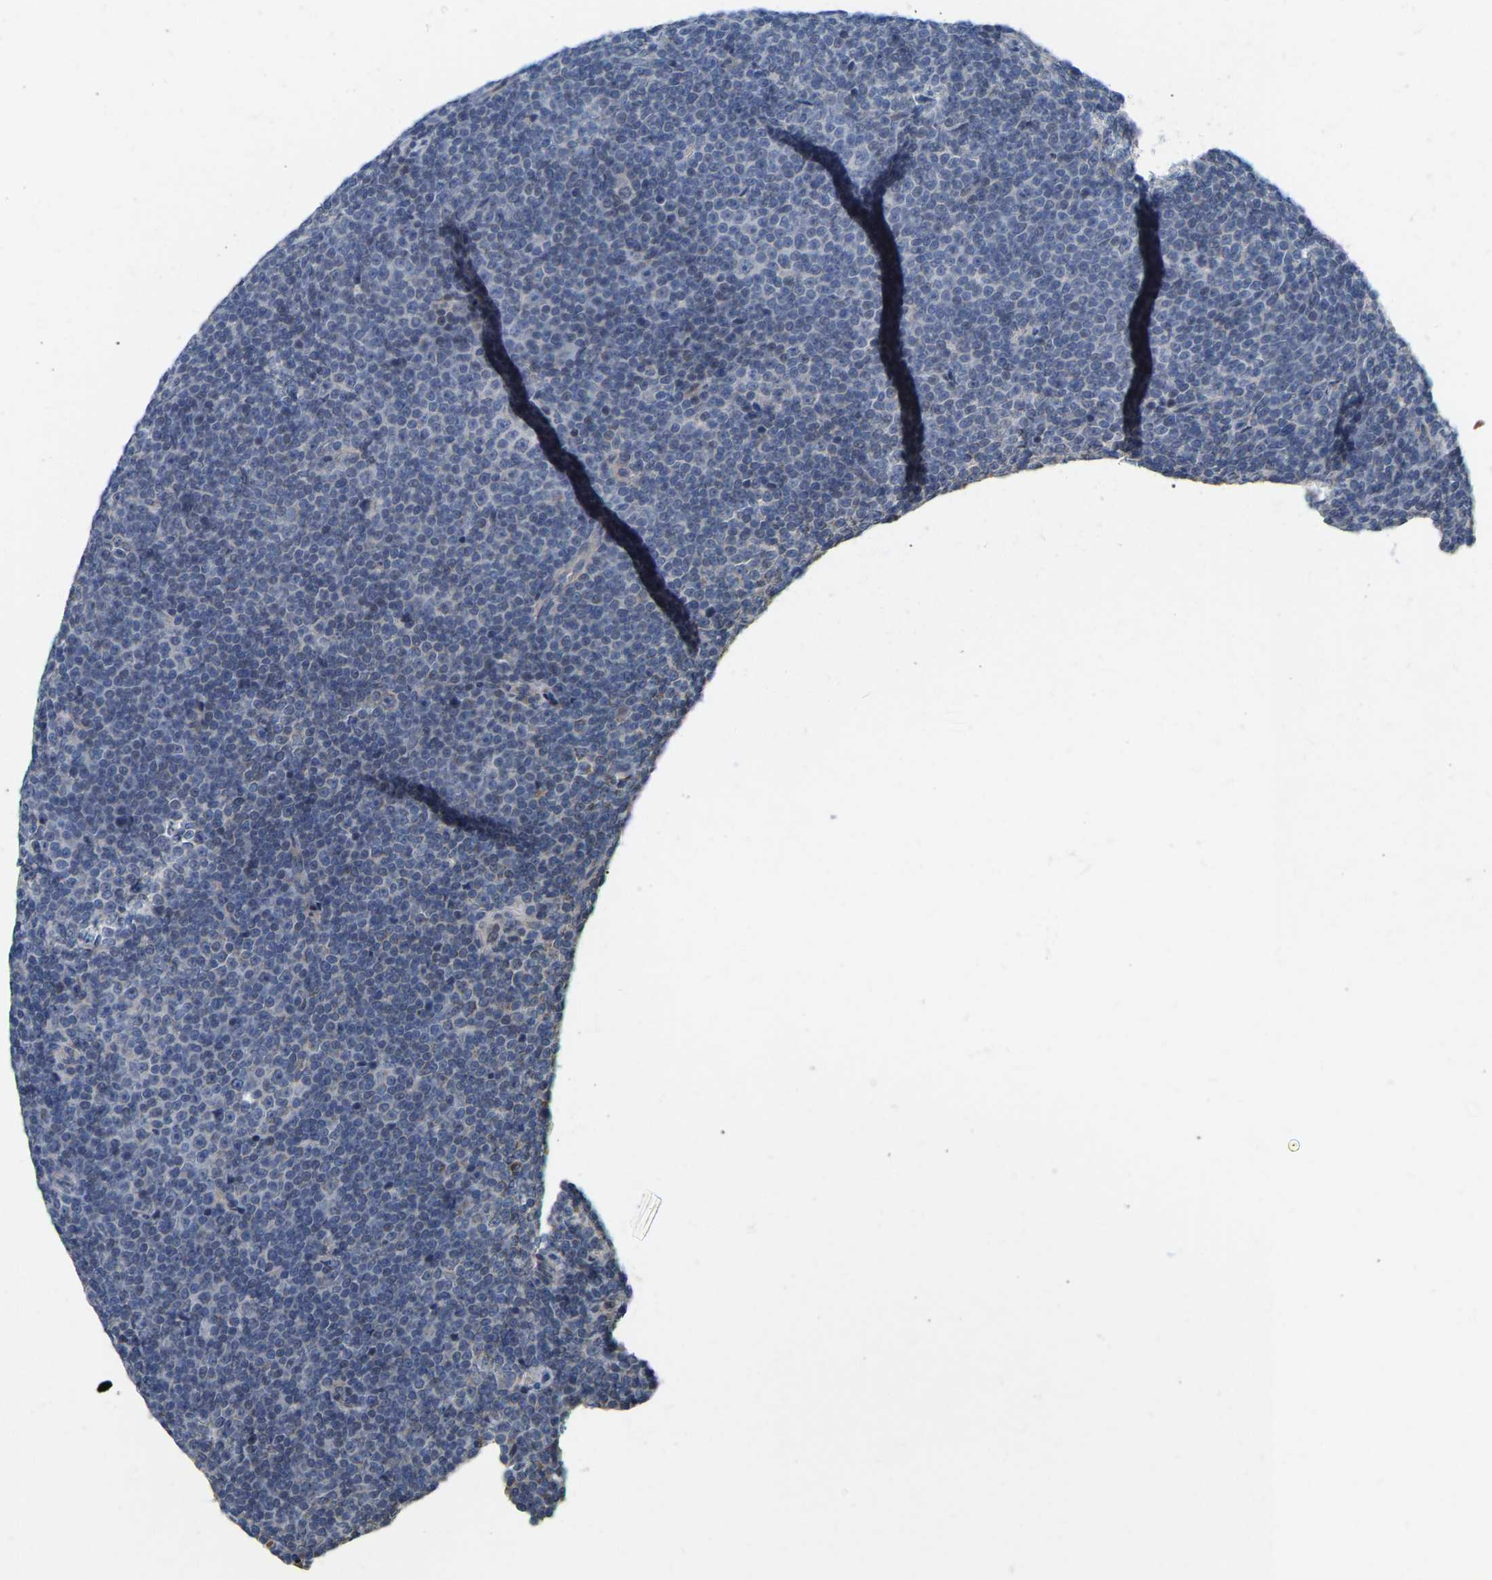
{"staining": {"intensity": "negative", "quantity": "none", "location": "none"}, "tissue": "lymphoma", "cell_type": "Tumor cells", "image_type": "cancer", "snomed": [{"axis": "morphology", "description": "Malignant lymphoma, non-Hodgkin's type, Low grade"}, {"axis": "topography", "description": "Lymph node"}], "caption": "A micrograph of human lymphoma is negative for staining in tumor cells. (DAB (3,3'-diaminobenzidine) immunohistochemistry with hematoxylin counter stain).", "gene": "SSH1", "patient": {"sex": "female", "age": 67}}